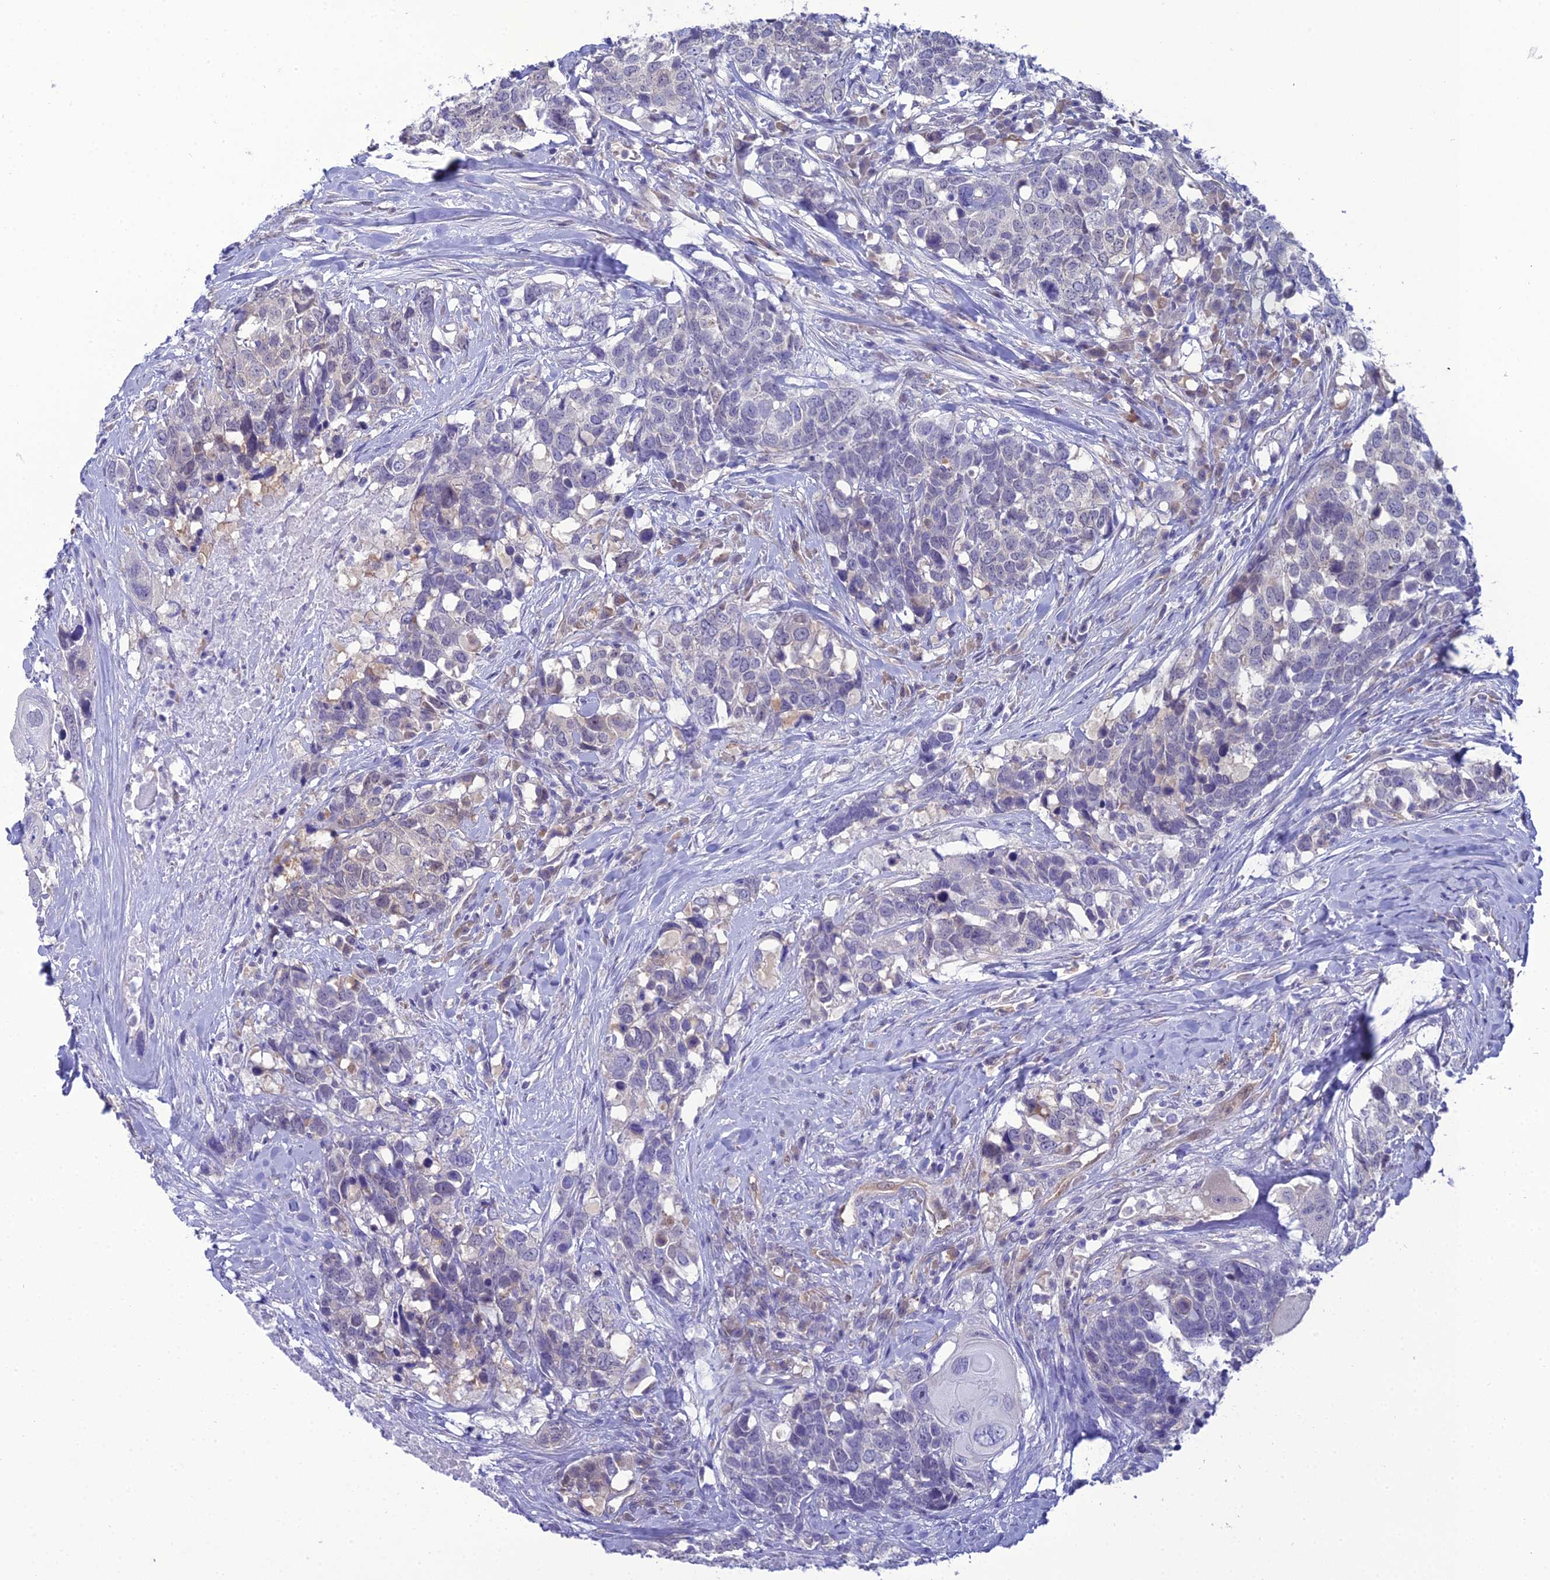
{"staining": {"intensity": "negative", "quantity": "none", "location": "none"}, "tissue": "head and neck cancer", "cell_type": "Tumor cells", "image_type": "cancer", "snomed": [{"axis": "morphology", "description": "Squamous cell carcinoma, NOS"}, {"axis": "topography", "description": "Head-Neck"}], "caption": "Immunohistochemistry (IHC) histopathology image of head and neck cancer stained for a protein (brown), which shows no positivity in tumor cells. The staining was performed using DAB to visualize the protein expression in brown, while the nuclei were stained in blue with hematoxylin (Magnification: 20x).", "gene": "GNPNAT1", "patient": {"sex": "male", "age": 66}}